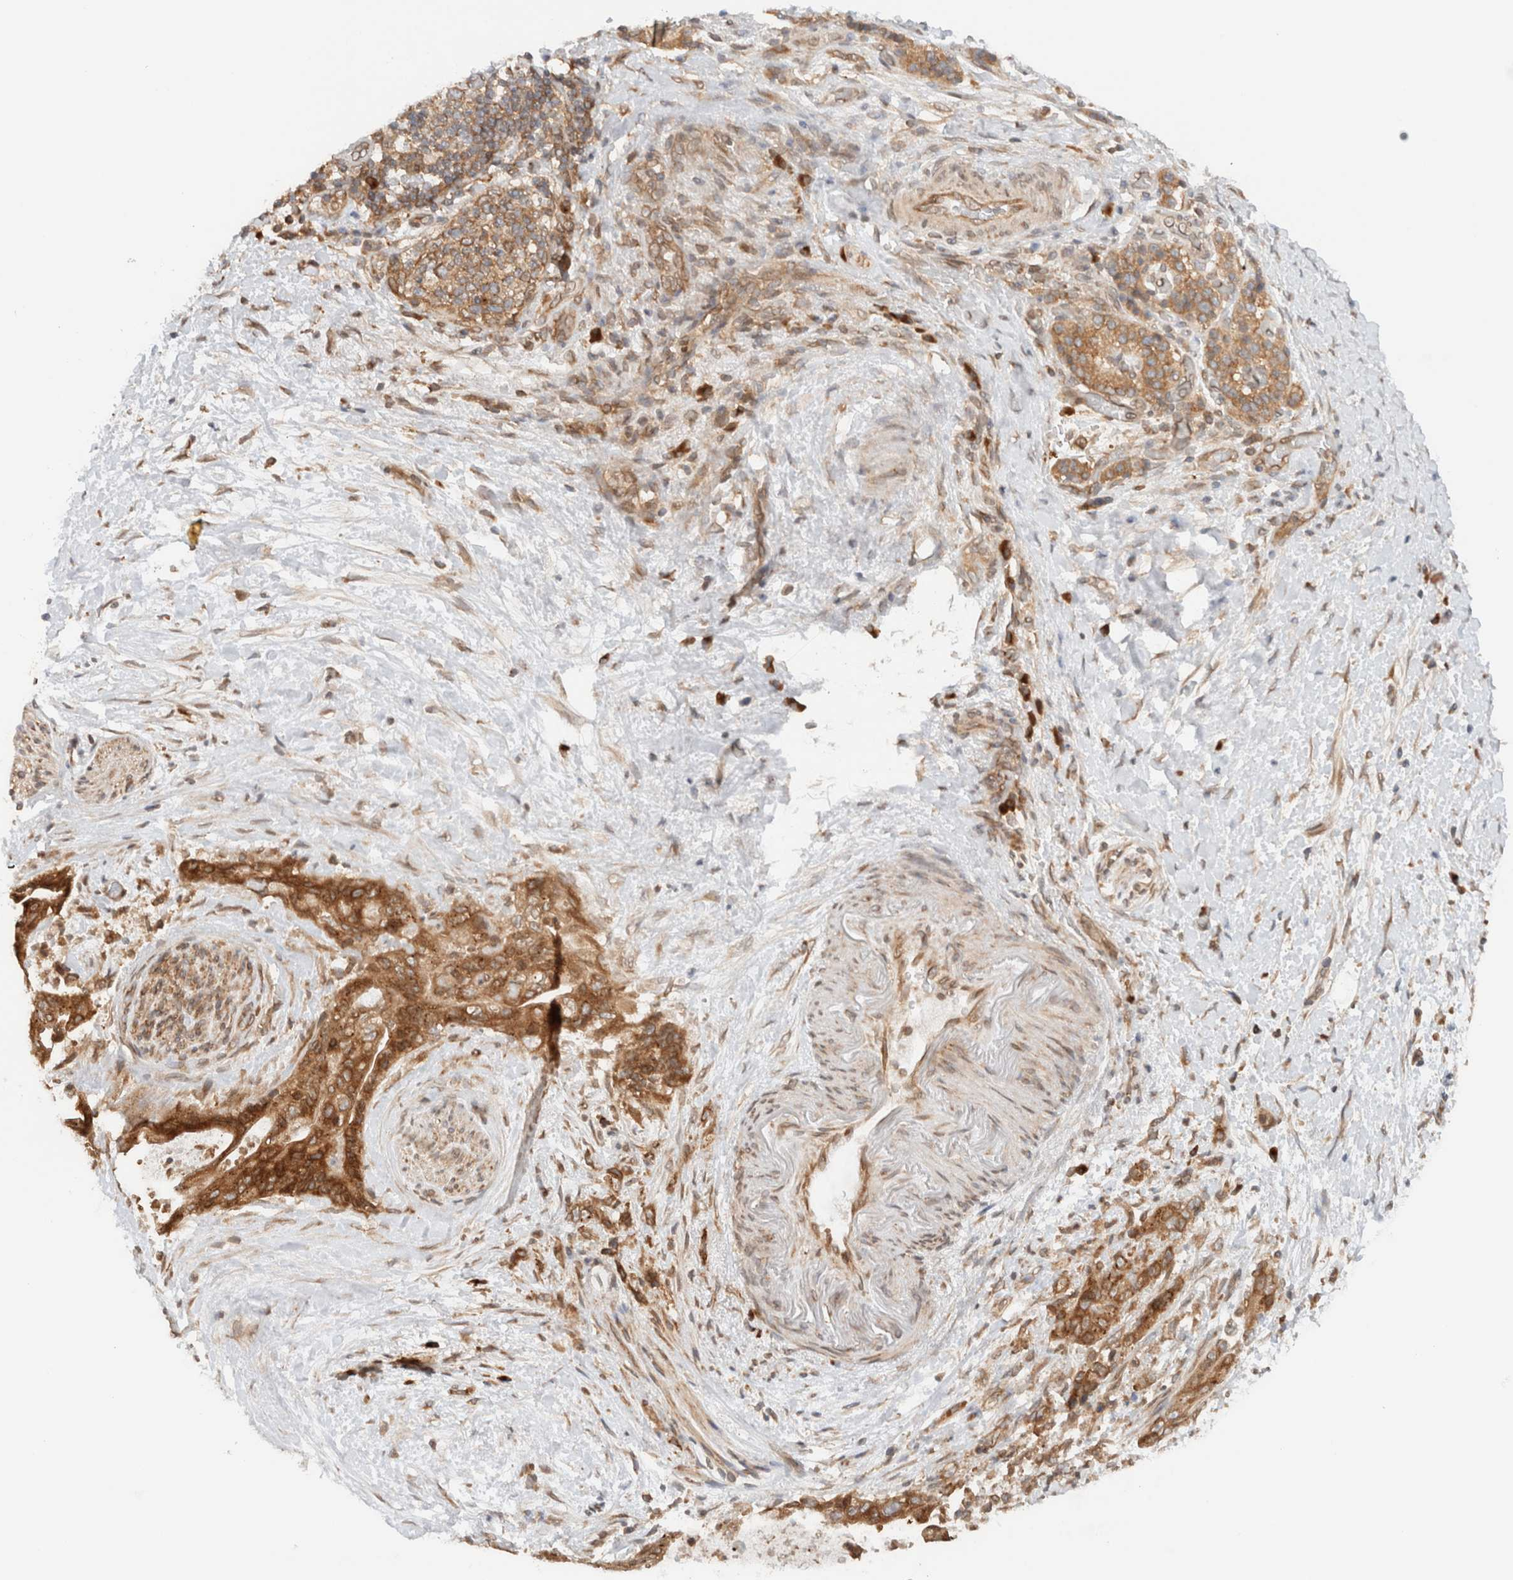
{"staining": {"intensity": "strong", "quantity": ">75%", "location": "cytoplasmic/membranous"}, "tissue": "pancreatic cancer", "cell_type": "Tumor cells", "image_type": "cancer", "snomed": [{"axis": "morphology", "description": "Adenocarcinoma, NOS"}, {"axis": "topography", "description": "Pancreas"}], "caption": "Tumor cells demonstrate strong cytoplasmic/membranous staining in approximately >75% of cells in adenocarcinoma (pancreatic). The staining was performed using DAB (3,3'-diaminobenzidine), with brown indicating positive protein expression. Nuclei are stained blue with hematoxylin.", "gene": "ARFGEF2", "patient": {"sex": "male", "age": 59}}